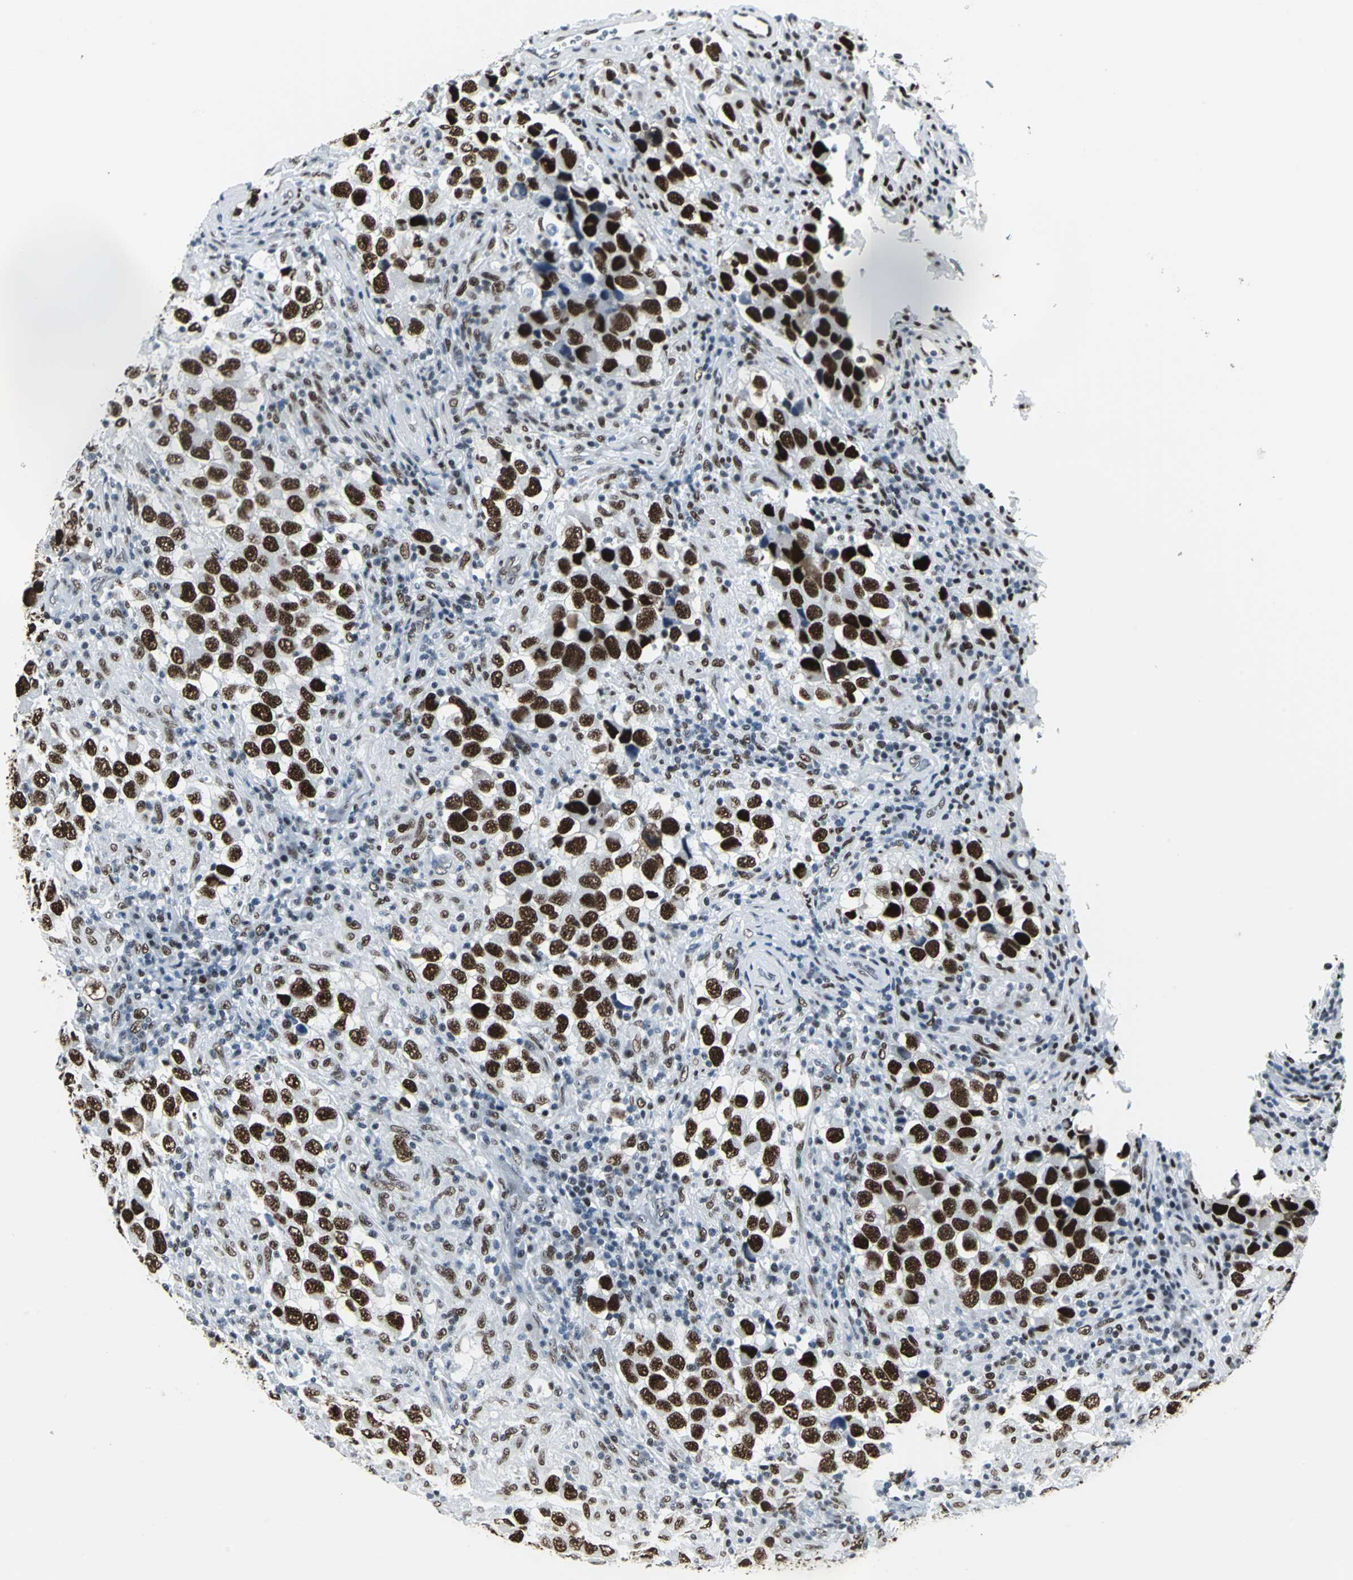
{"staining": {"intensity": "strong", "quantity": ">75%", "location": "nuclear"}, "tissue": "testis cancer", "cell_type": "Tumor cells", "image_type": "cancer", "snomed": [{"axis": "morphology", "description": "Carcinoma, Embryonal, NOS"}, {"axis": "topography", "description": "Testis"}], "caption": "DAB (3,3'-diaminobenzidine) immunohistochemical staining of human embryonal carcinoma (testis) demonstrates strong nuclear protein expression in about >75% of tumor cells. The staining was performed using DAB (3,3'-diaminobenzidine), with brown indicating positive protein expression. Nuclei are stained blue with hematoxylin.", "gene": "HDAC2", "patient": {"sex": "male", "age": 21}}